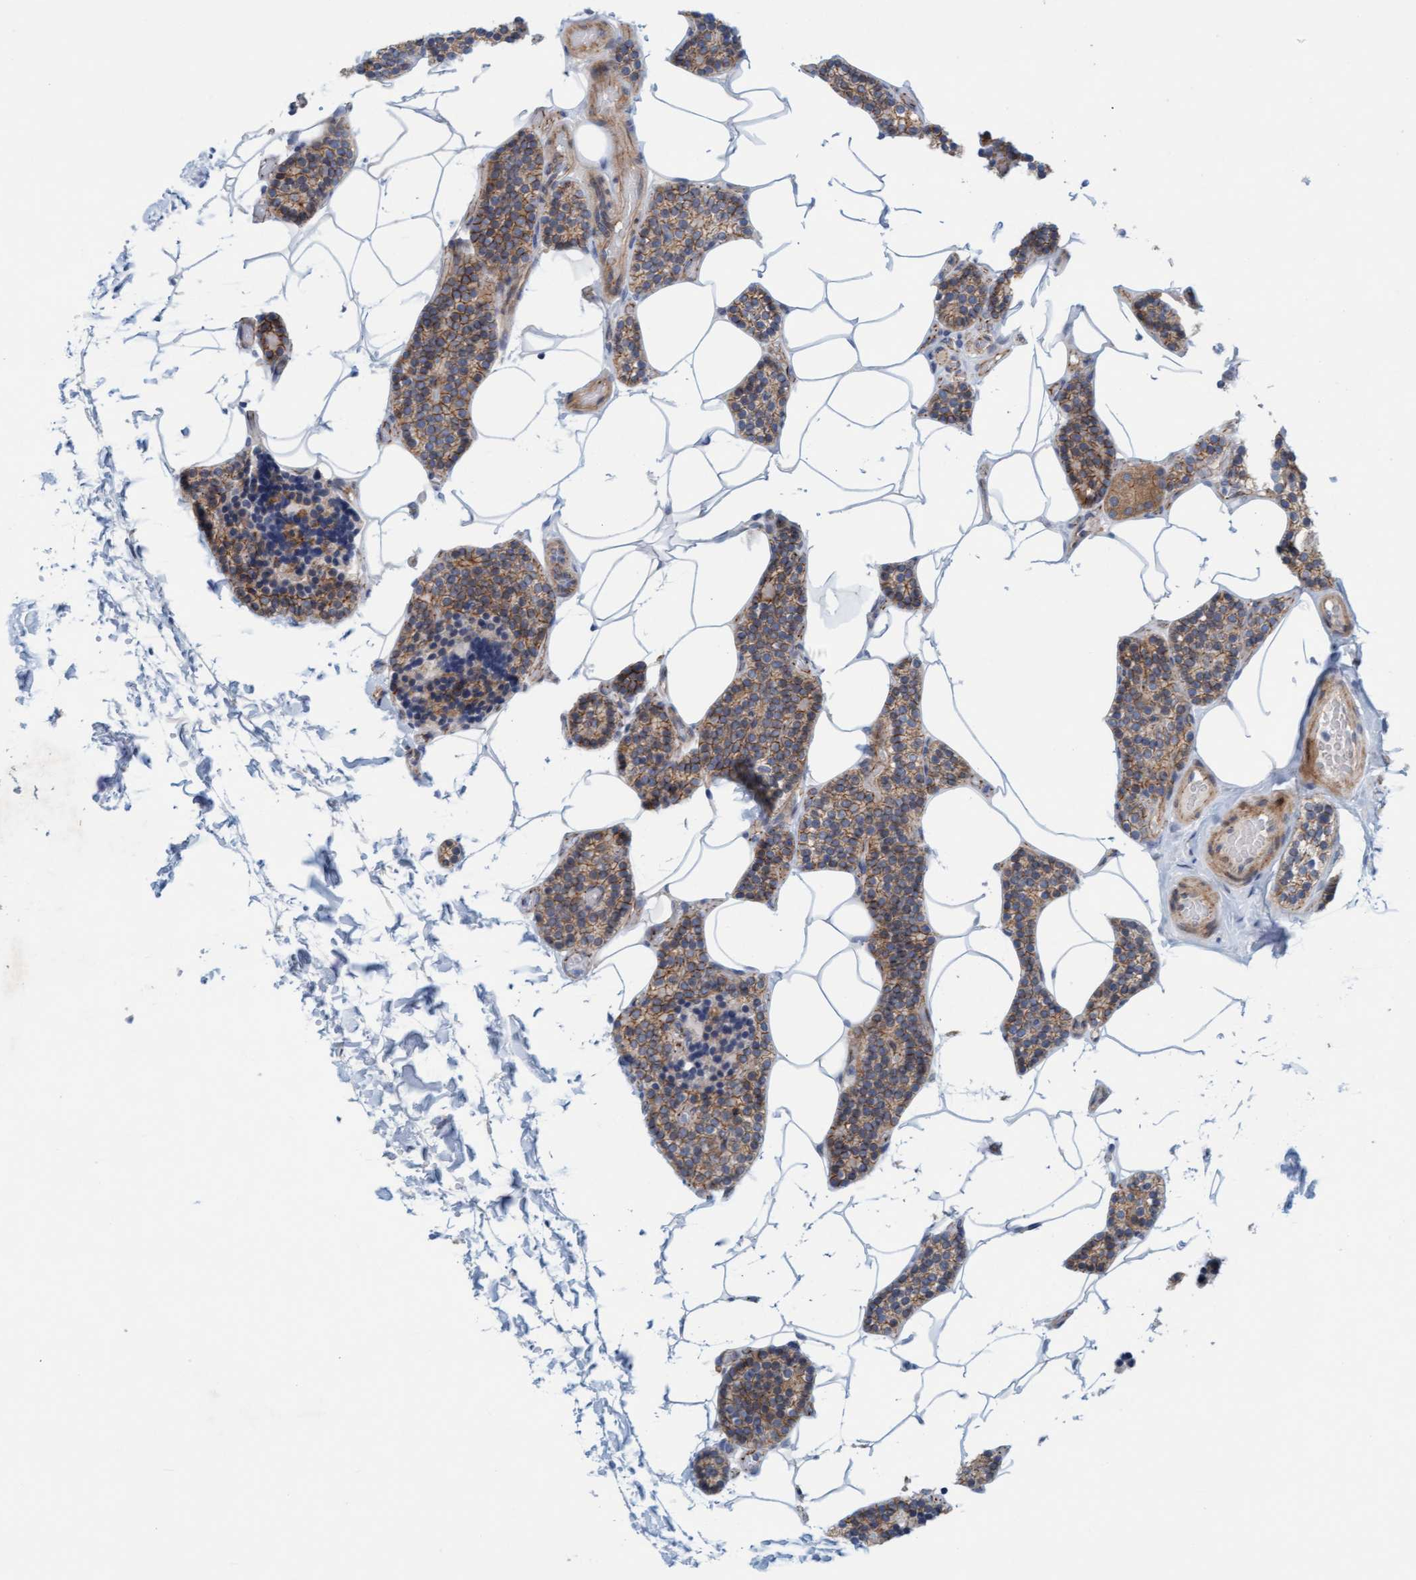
{"staining": {"intensity": "weak", "quantity": ">75%", "location": "cytoplasmic/membranous"}, "tissue": "parathyroid gland", "cell_type": "Glandular cells", "image_type": "normal", "snomed": [{"axis": "morphology", "description": "Normal tissue, NOS"}, {"axis": "topography", "description": "Parathyroid gland"}], "caption": "Parathyroid gland stained with immunohistochemistry demonstrates weak cytoplasmic/membranous expression in approximately >75% of glandular cells. The protein is shown in brown color, while the nuclei are stained blue.", "gene": "KRBA2", "patient": {"sex": "male", "age": 52}}